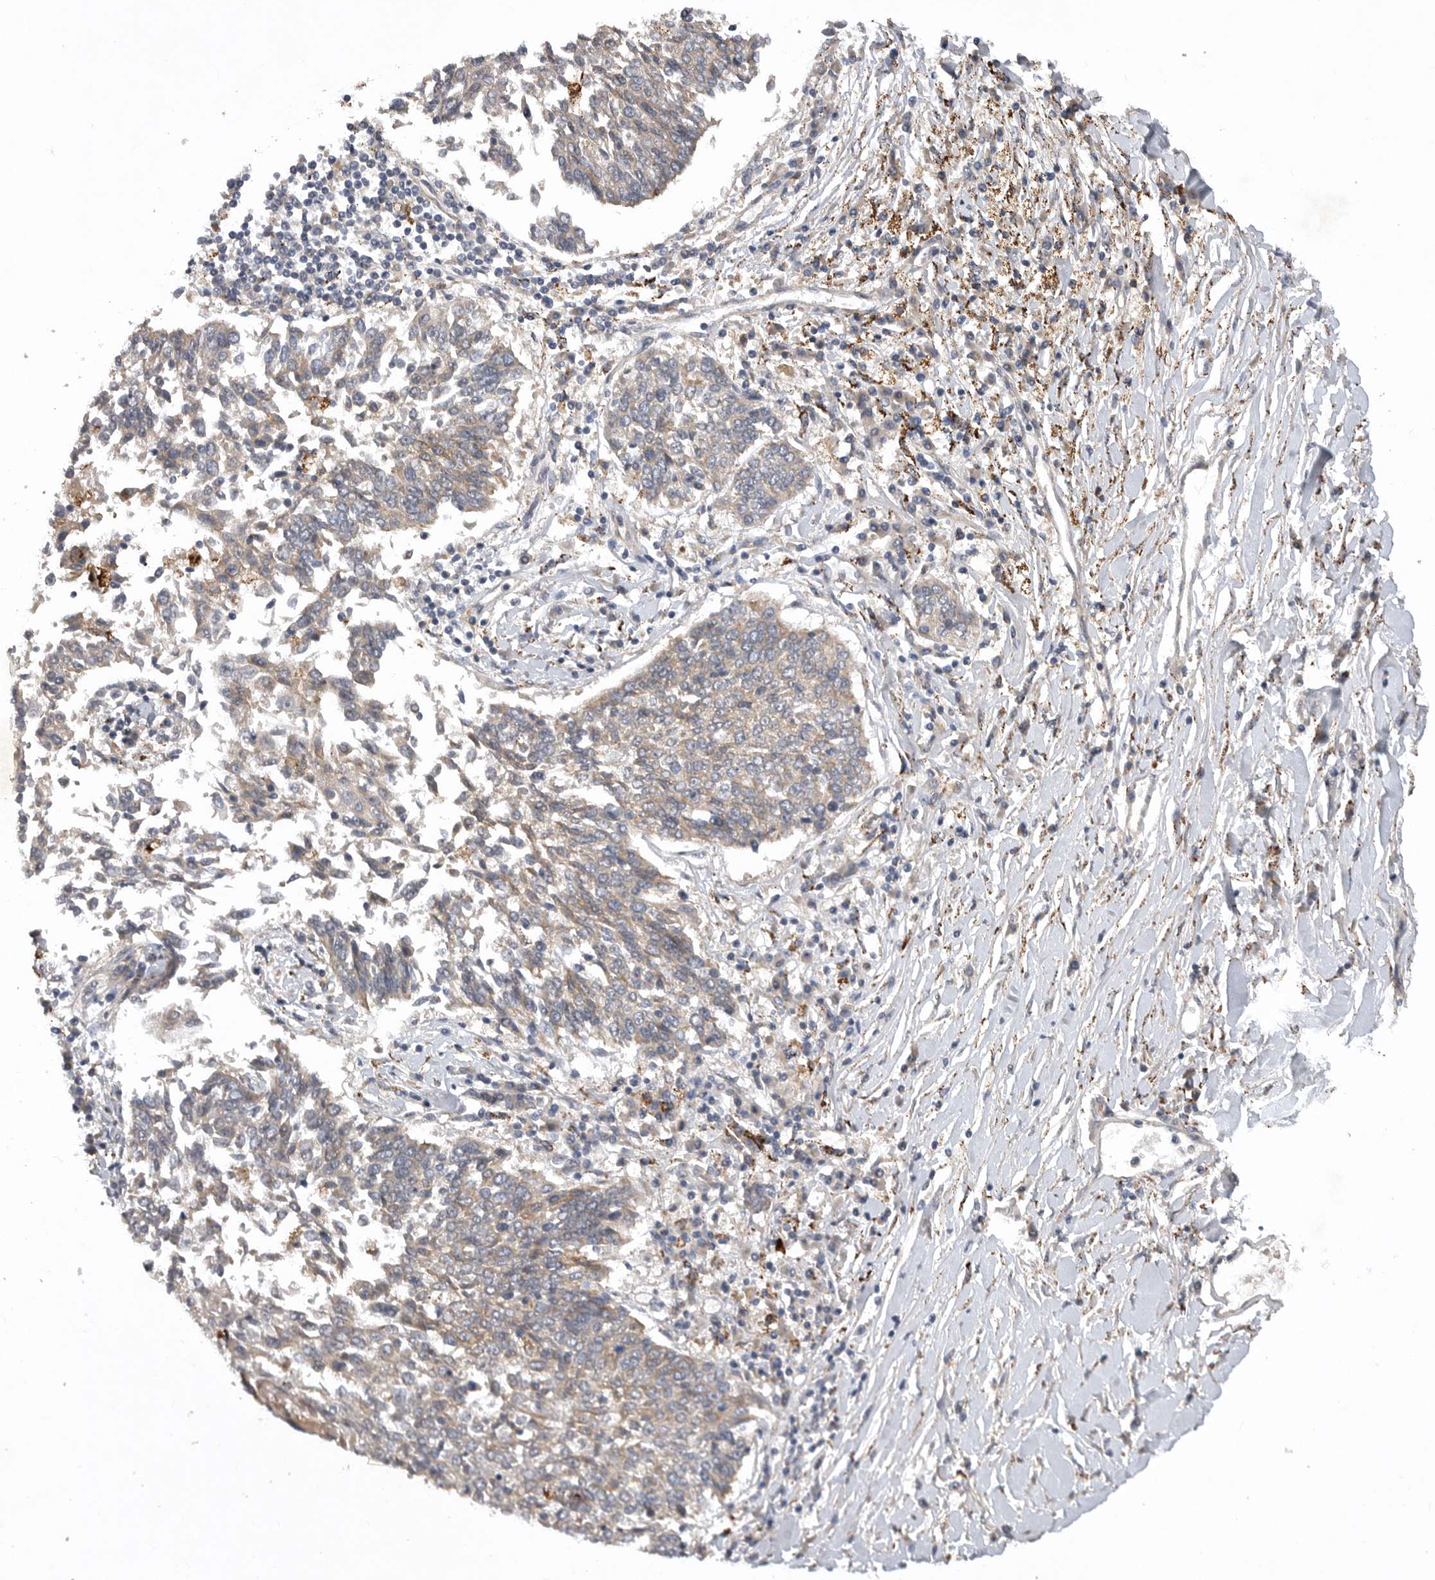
{"staining": {"intensity": "weak", "quantity": "<25%", "location": "cytoplasmic/membranous"}, "tissue": "lung cancer", "cell_type": "Tumor cells", "image_type": "cancer", "snomed": [{"axis": "morphology", "description": "Normal tissue, NOS"}, {"axis": "morphology", "description": "Squamous cell carcinoma, NOS"}, {"axis": "topography", "description": "Cartilage tissue"}, {"axis": "topography", "description": "Bronchus"}, {"axis": "topography", "description": "Lung"}, {"axis": "topography", "description": "Peripheral nerve tissue"}], "caption": "IHC photomicrograph of neoplastic tissue: lung squamous cell carcinoma stained with DAB displays no significant protein staining in tumor cells.", "gene": "DHDDS", "patient": {"sex": "female", "age": 49}}